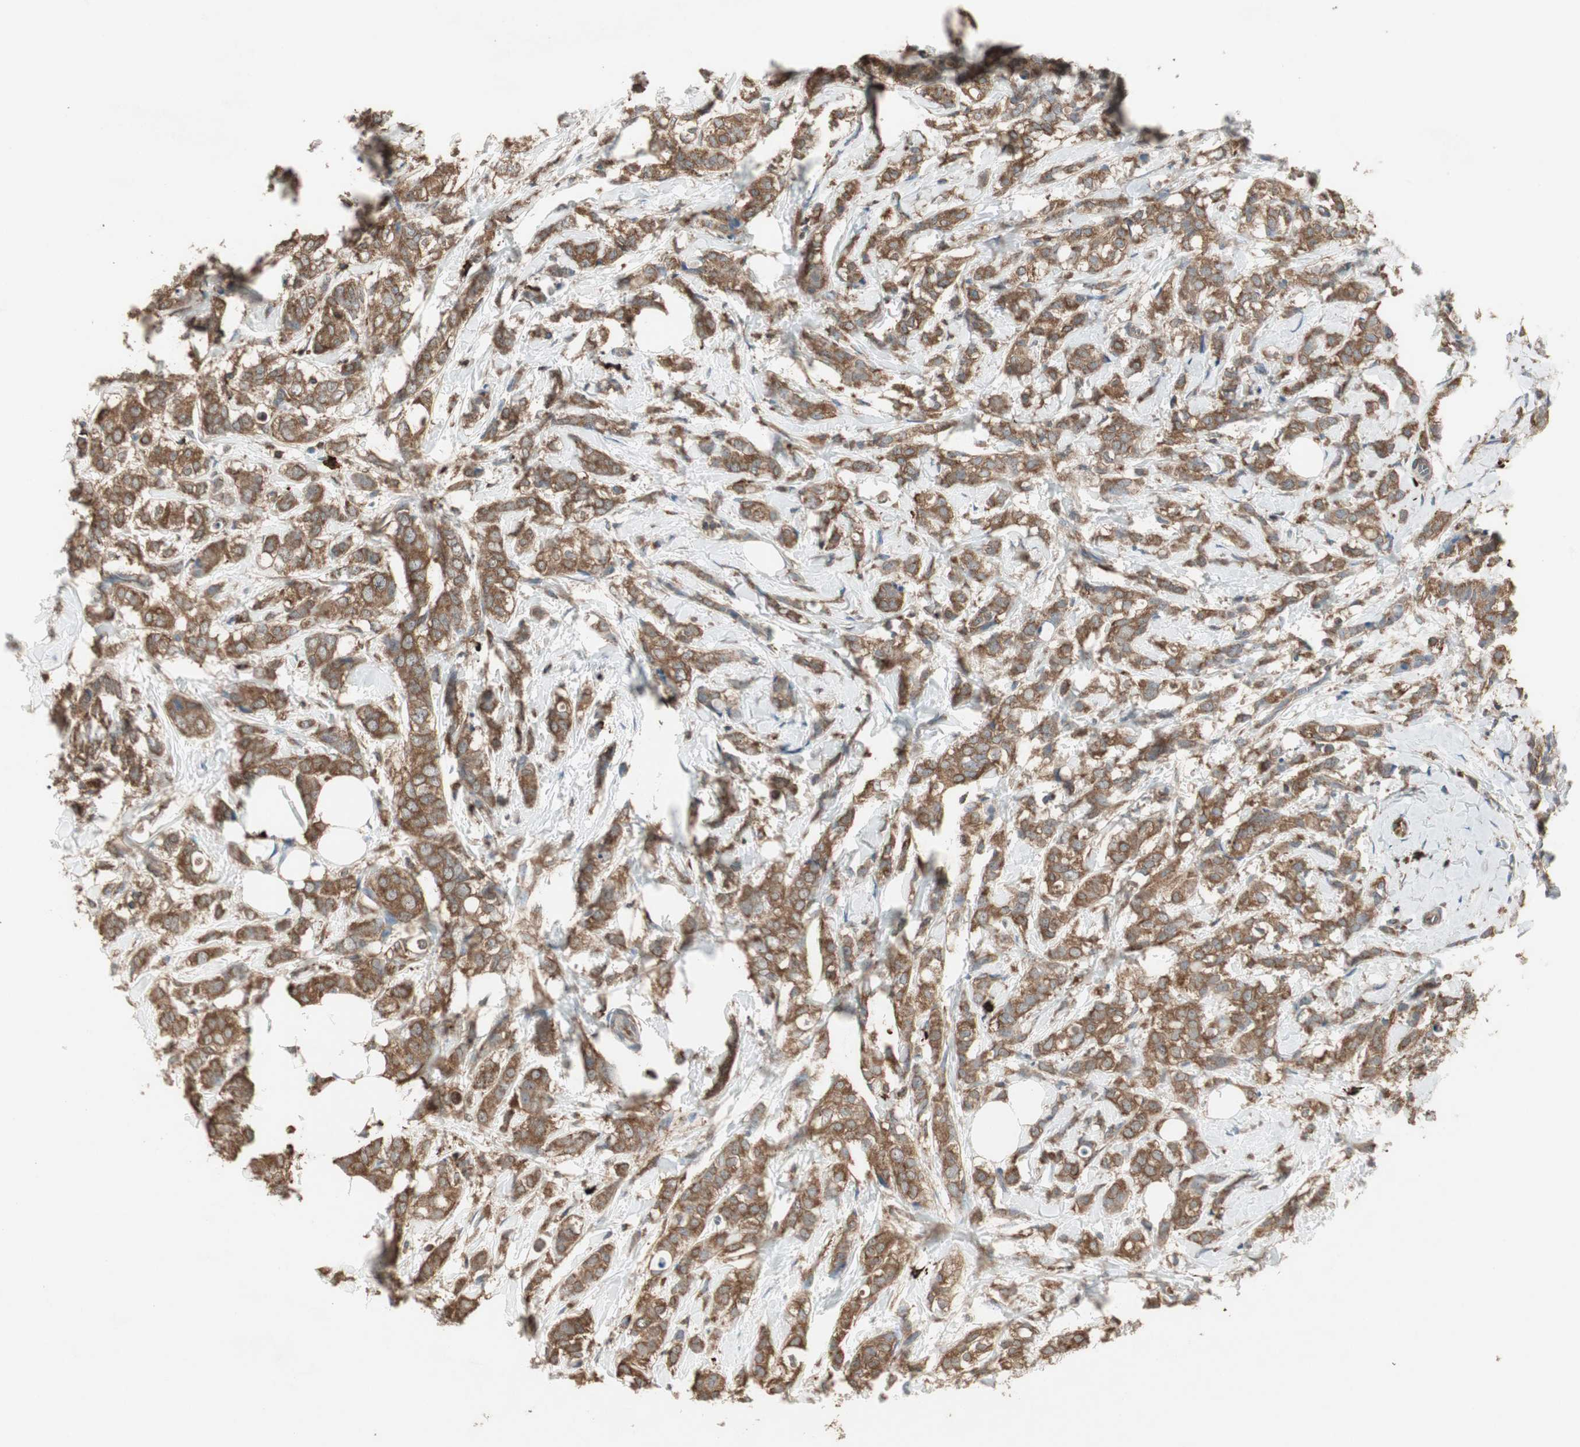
{"staining": {"intensity": "strong", "quantity": ">75%", "location": "cytoplasmic/membranous"}, "tissue": "breast cancer", "cell_type": "Tumor cells", "image_type": "cancer", "snomed": [{"axis": "morphology", "description": "Lobular carcinoma"}, {"axis": "topography", "description": "Breast"}], "caption": "A histopathology image showing strong cytoplasmic/membranous positivity in about >75% of tumor cells in lobular carcinoma (breast), as visualized by brown immunohistochemical staining.", "gene": "MMP3", "patient": {"sex": "female", "age": 60}}